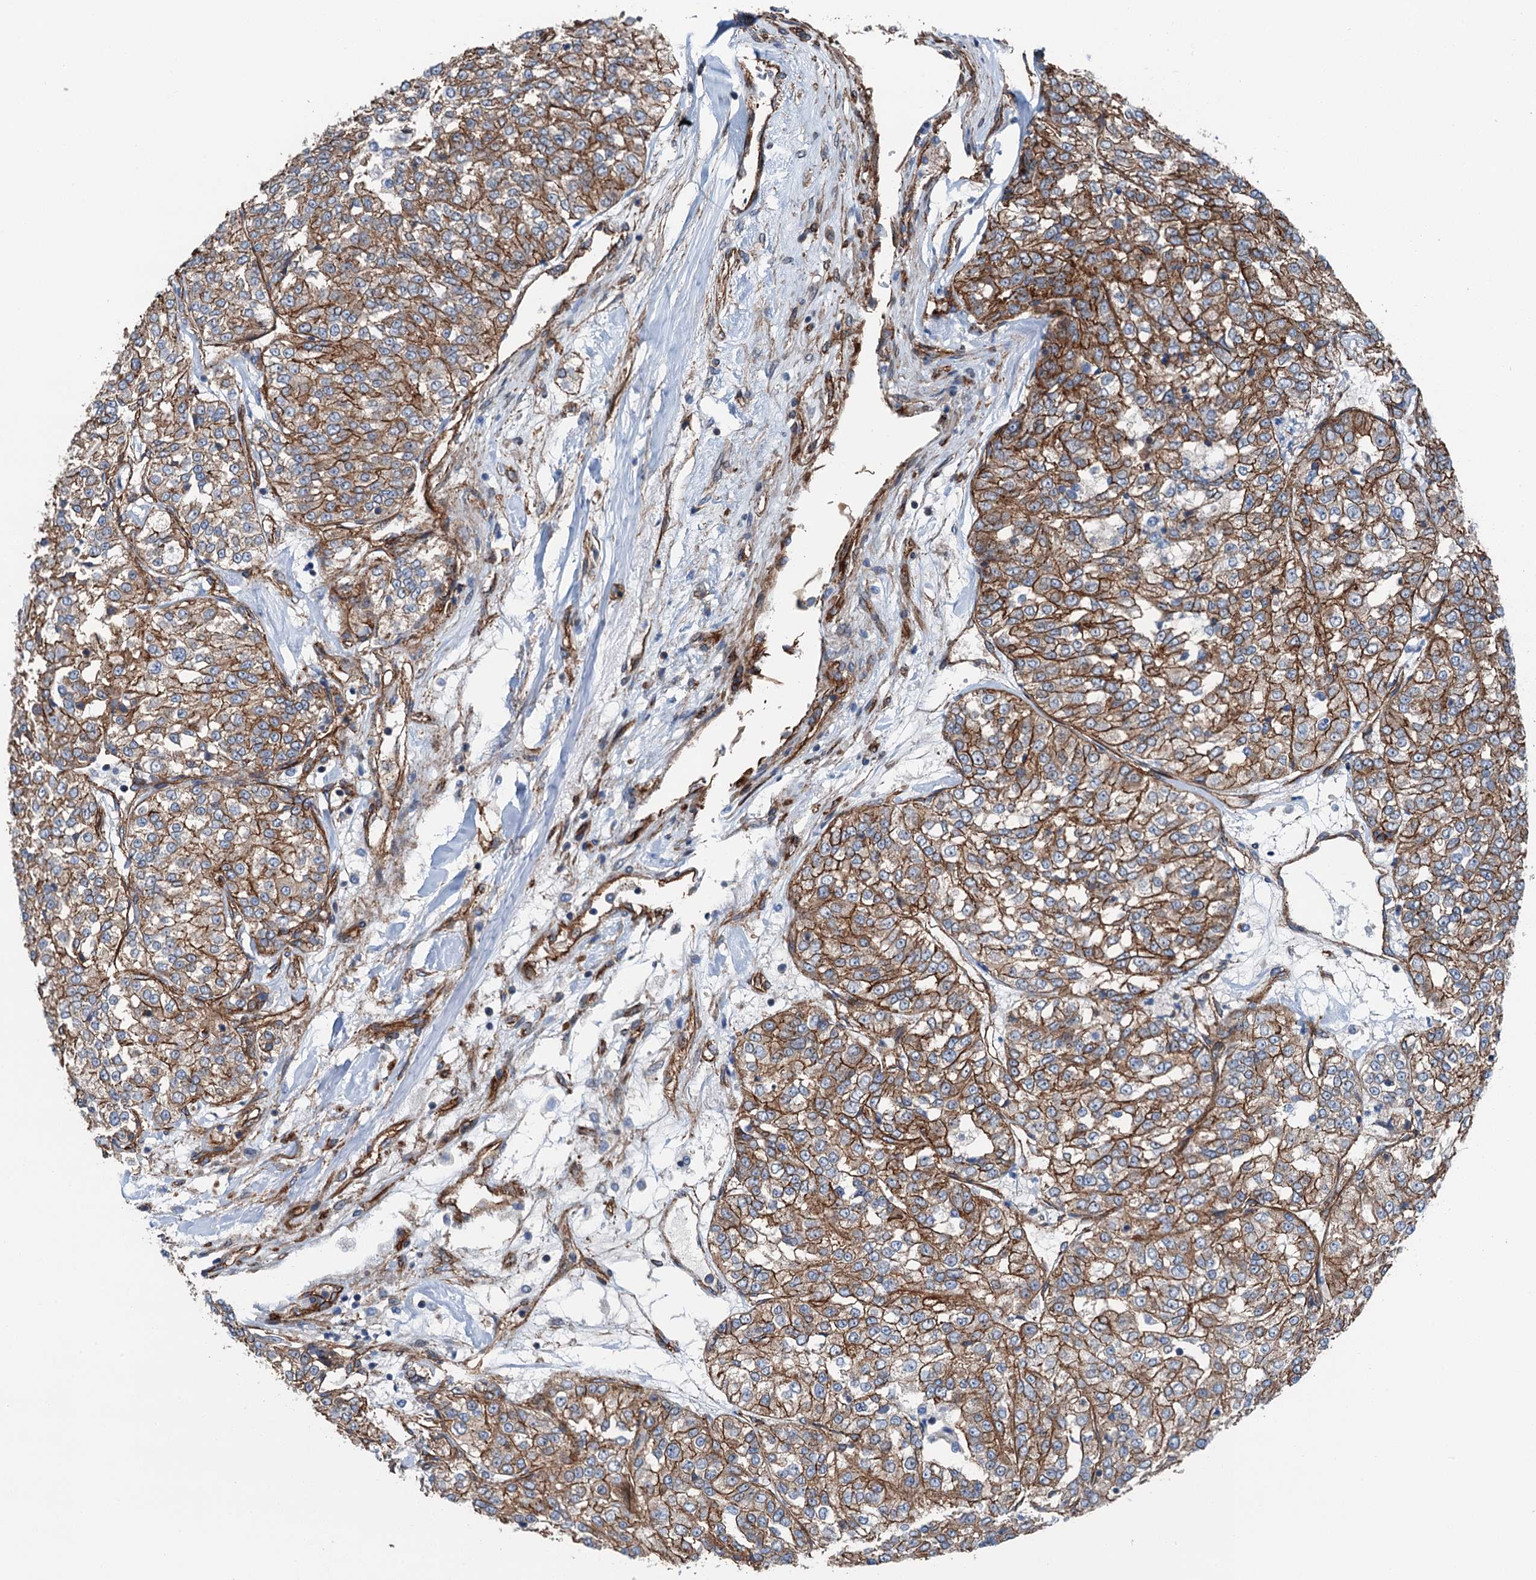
{"staining": {"intensity": "moderate", "quantity": ">75%", "location": "cytoplasmic/membranous"}, "tissue": "renal cancer", "cell_type": "Tumor cells", "image_type": "cancer", "snomed": [{"axis": "morphology", "description": "Adenocarcinoma, NOS"}, {"axis": "topography", "description": "Kidney"}], "caption": "Protein analysis of renal cancer (adenocarcinoma) tissue shows moderate cytoplasmic/membranous positivity in approximately >75% of tumor cells. The staining was performed using DAB, with brown indicating positive protein expression. Nuclei are stained blue with hematoxylin.", "gene": "NMRAL1", "patient": {"sex": "female", "age": 63}}